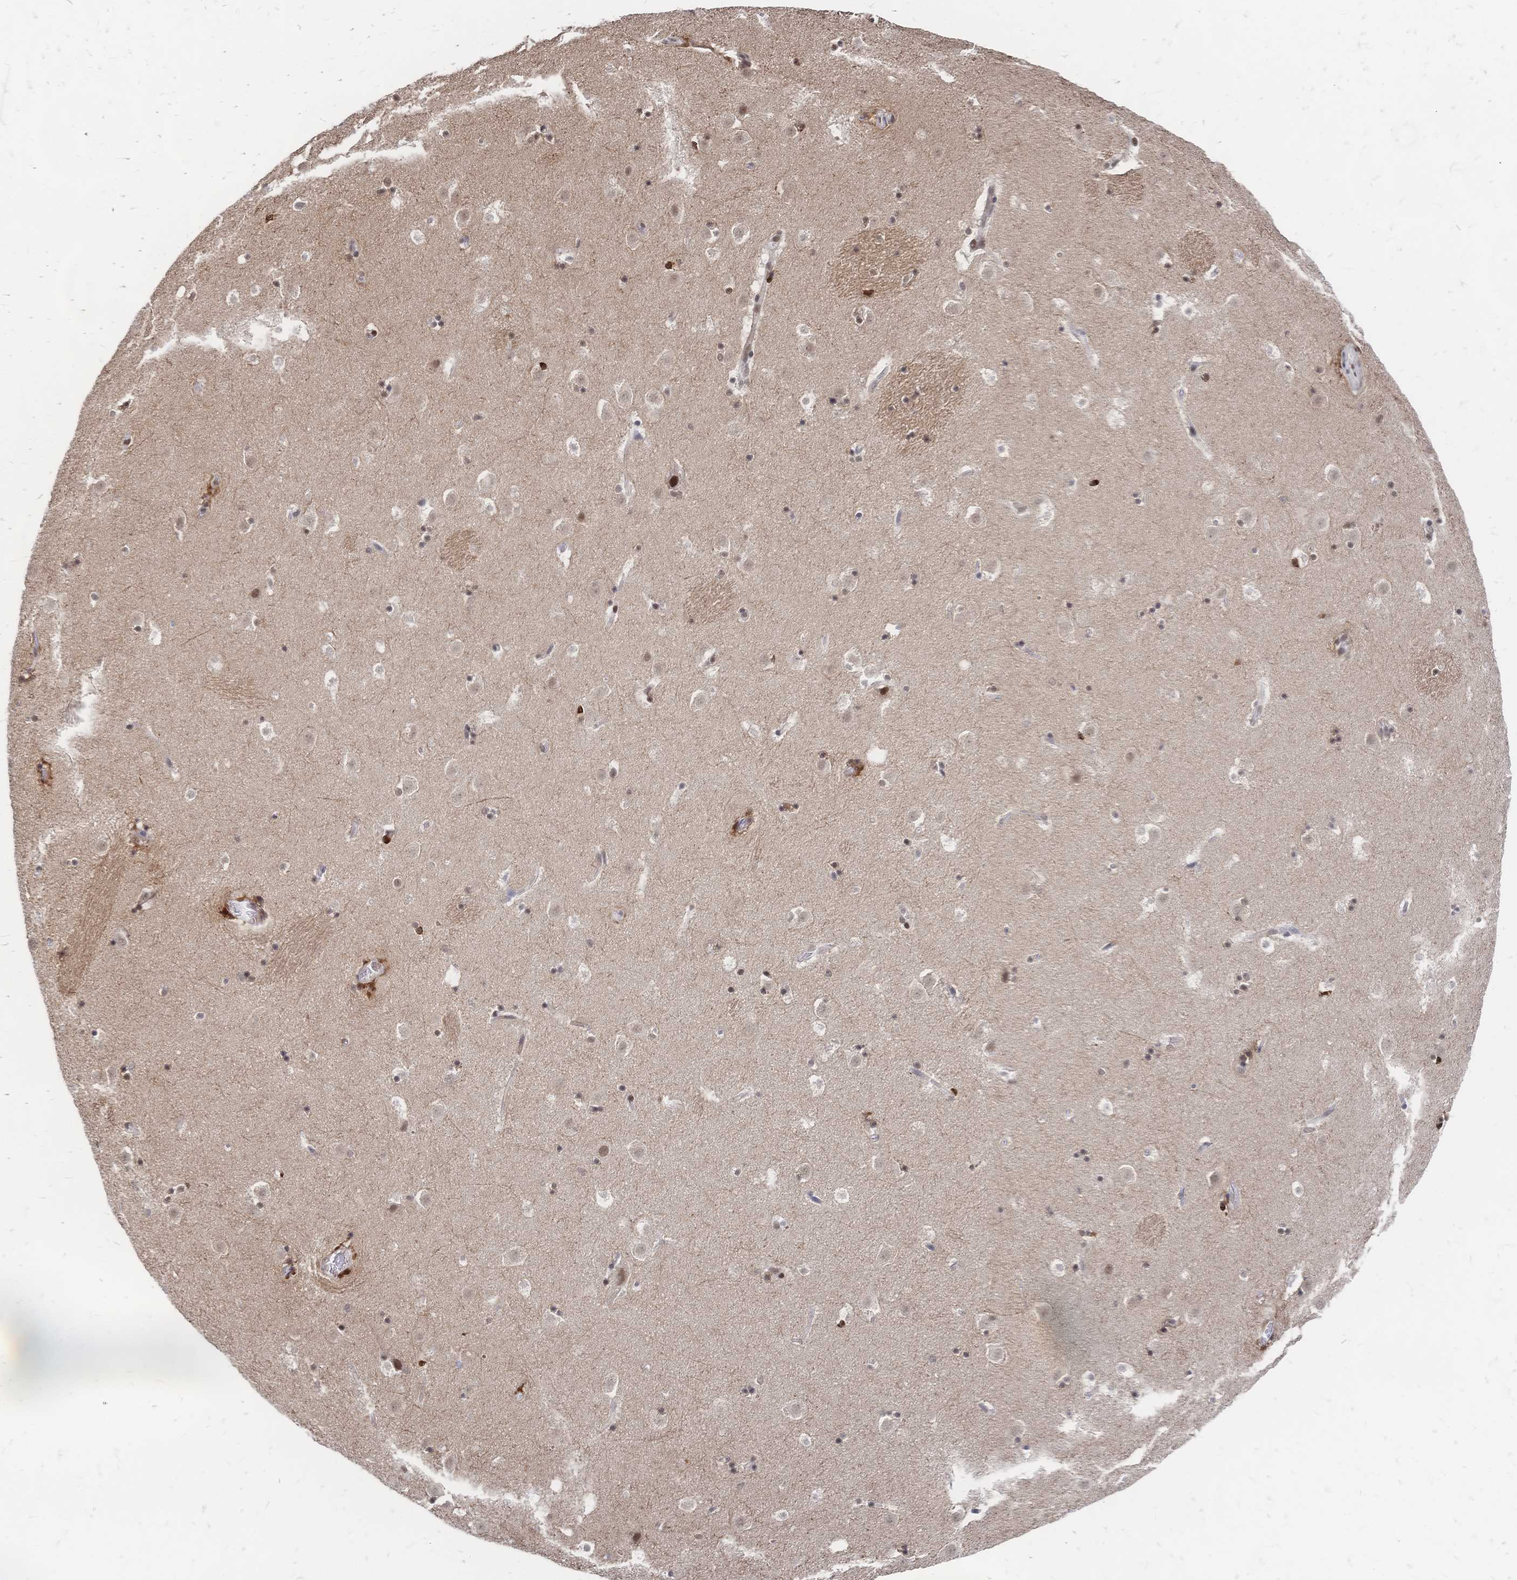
{"staining": {"intensity": "moderate", "quantity": "25%-75%", "location": "nuclear"}, "tissue": "caudate", "cell_type": "Glial cells", "image_type": "normal", "snomed": [{"axis": "morphology", "description": "Normal tissue, NOS"}, {"axis": "topography", "description": "Lateral ventricle wall"}], "caption": "Immunohistochemistry histopathology image of benign caudate stained for a protein (brown), which exhibits medium levels of moderate nuclear expression in approximately 25%-75% of glial cells.", "gene": "NELFA", "patient": {"sex": "male", "age": 37}}